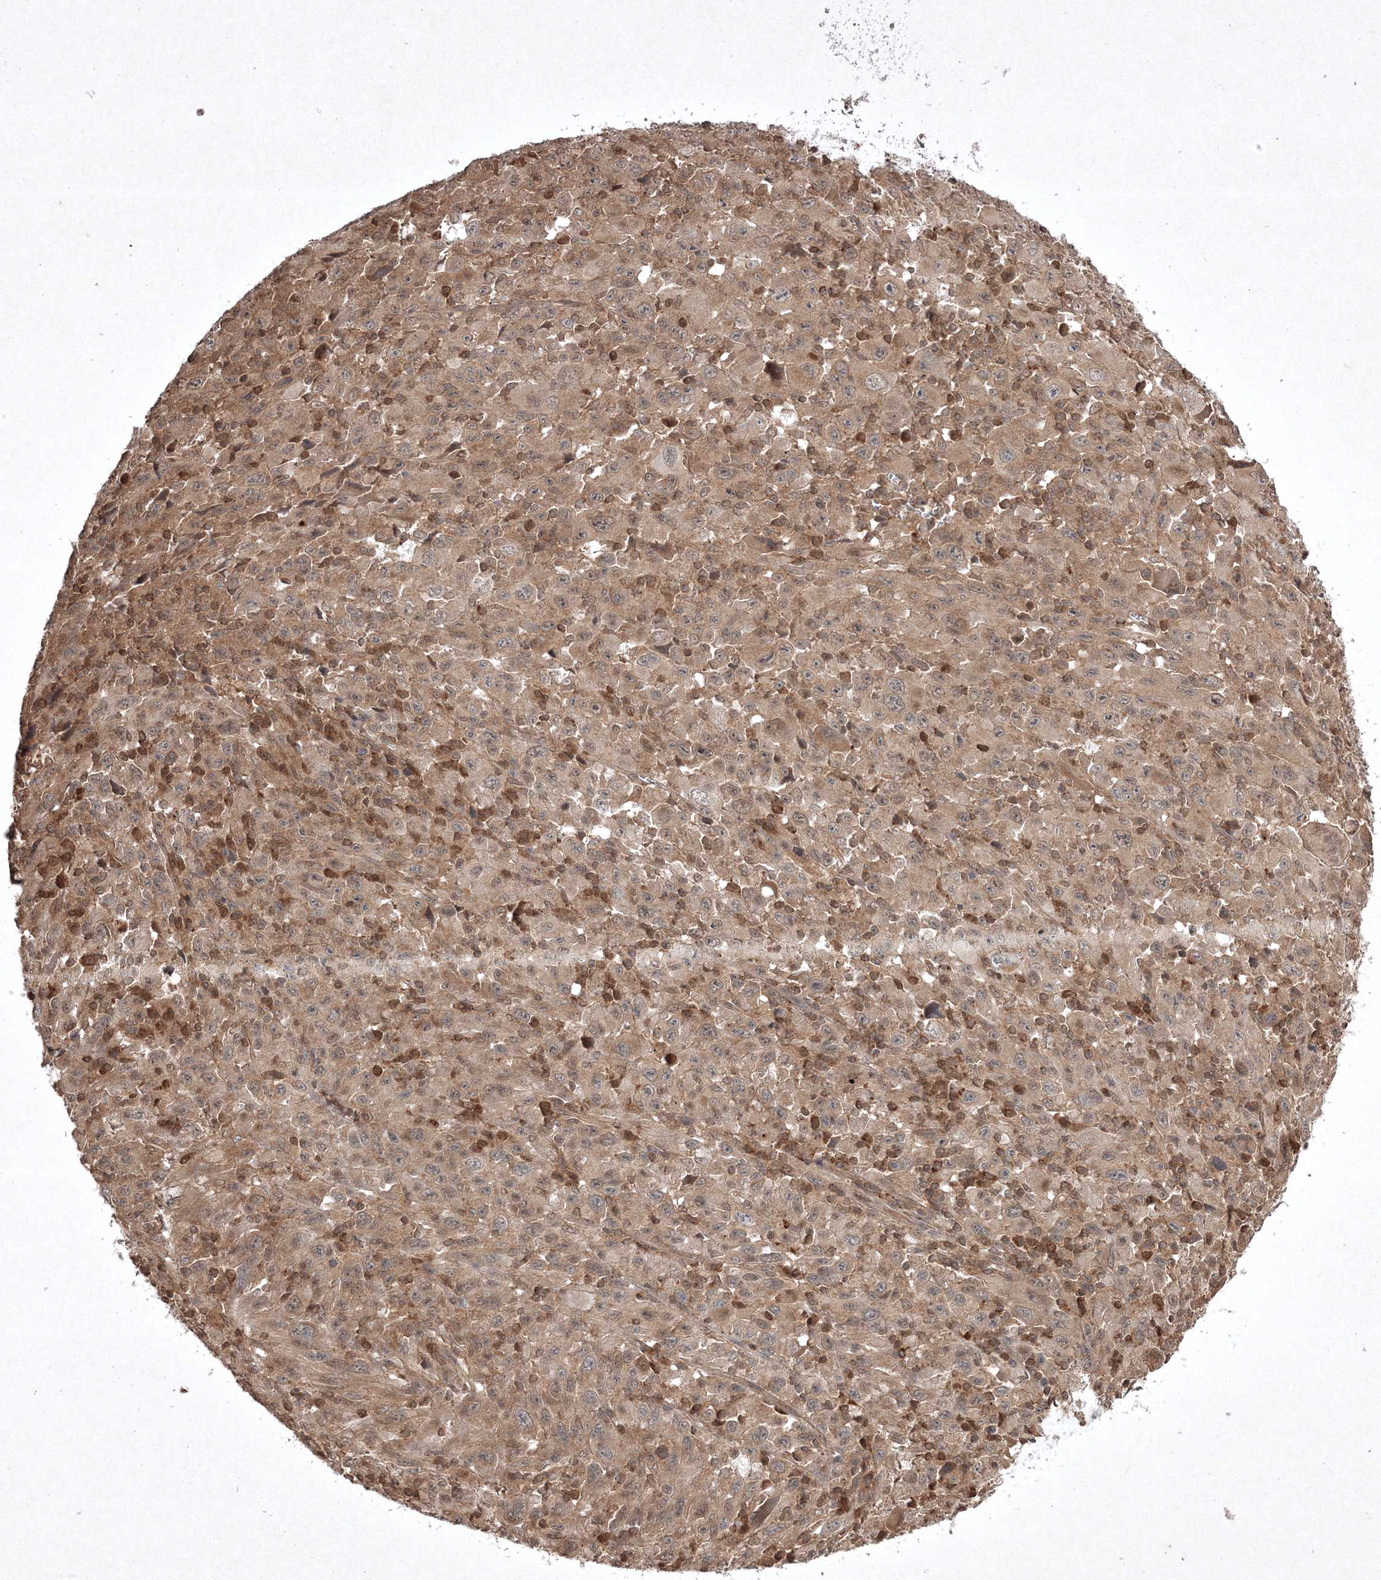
{"staining": {"intensity": "moderate", "quantity": ">75%", "location": "cytoplasmic/membranous"}, "tissue": "melanoma", "cell_type": "Tumor cells", "image_type": "cancer", "snomed": [{"axis": "morphology", "description": "Malignant melanoma, Metastatic site"}, {"axis": "topography", "description": "Skin"}], "caption": "A photomicrograph showing moderate cytoplasmic/membranous expression in about >75% of tumor cells in melanoma, as visualized by brown immunohistochemical staining.", "gene": "PLTP", "patient": {"sex": "female", "age": 56}}